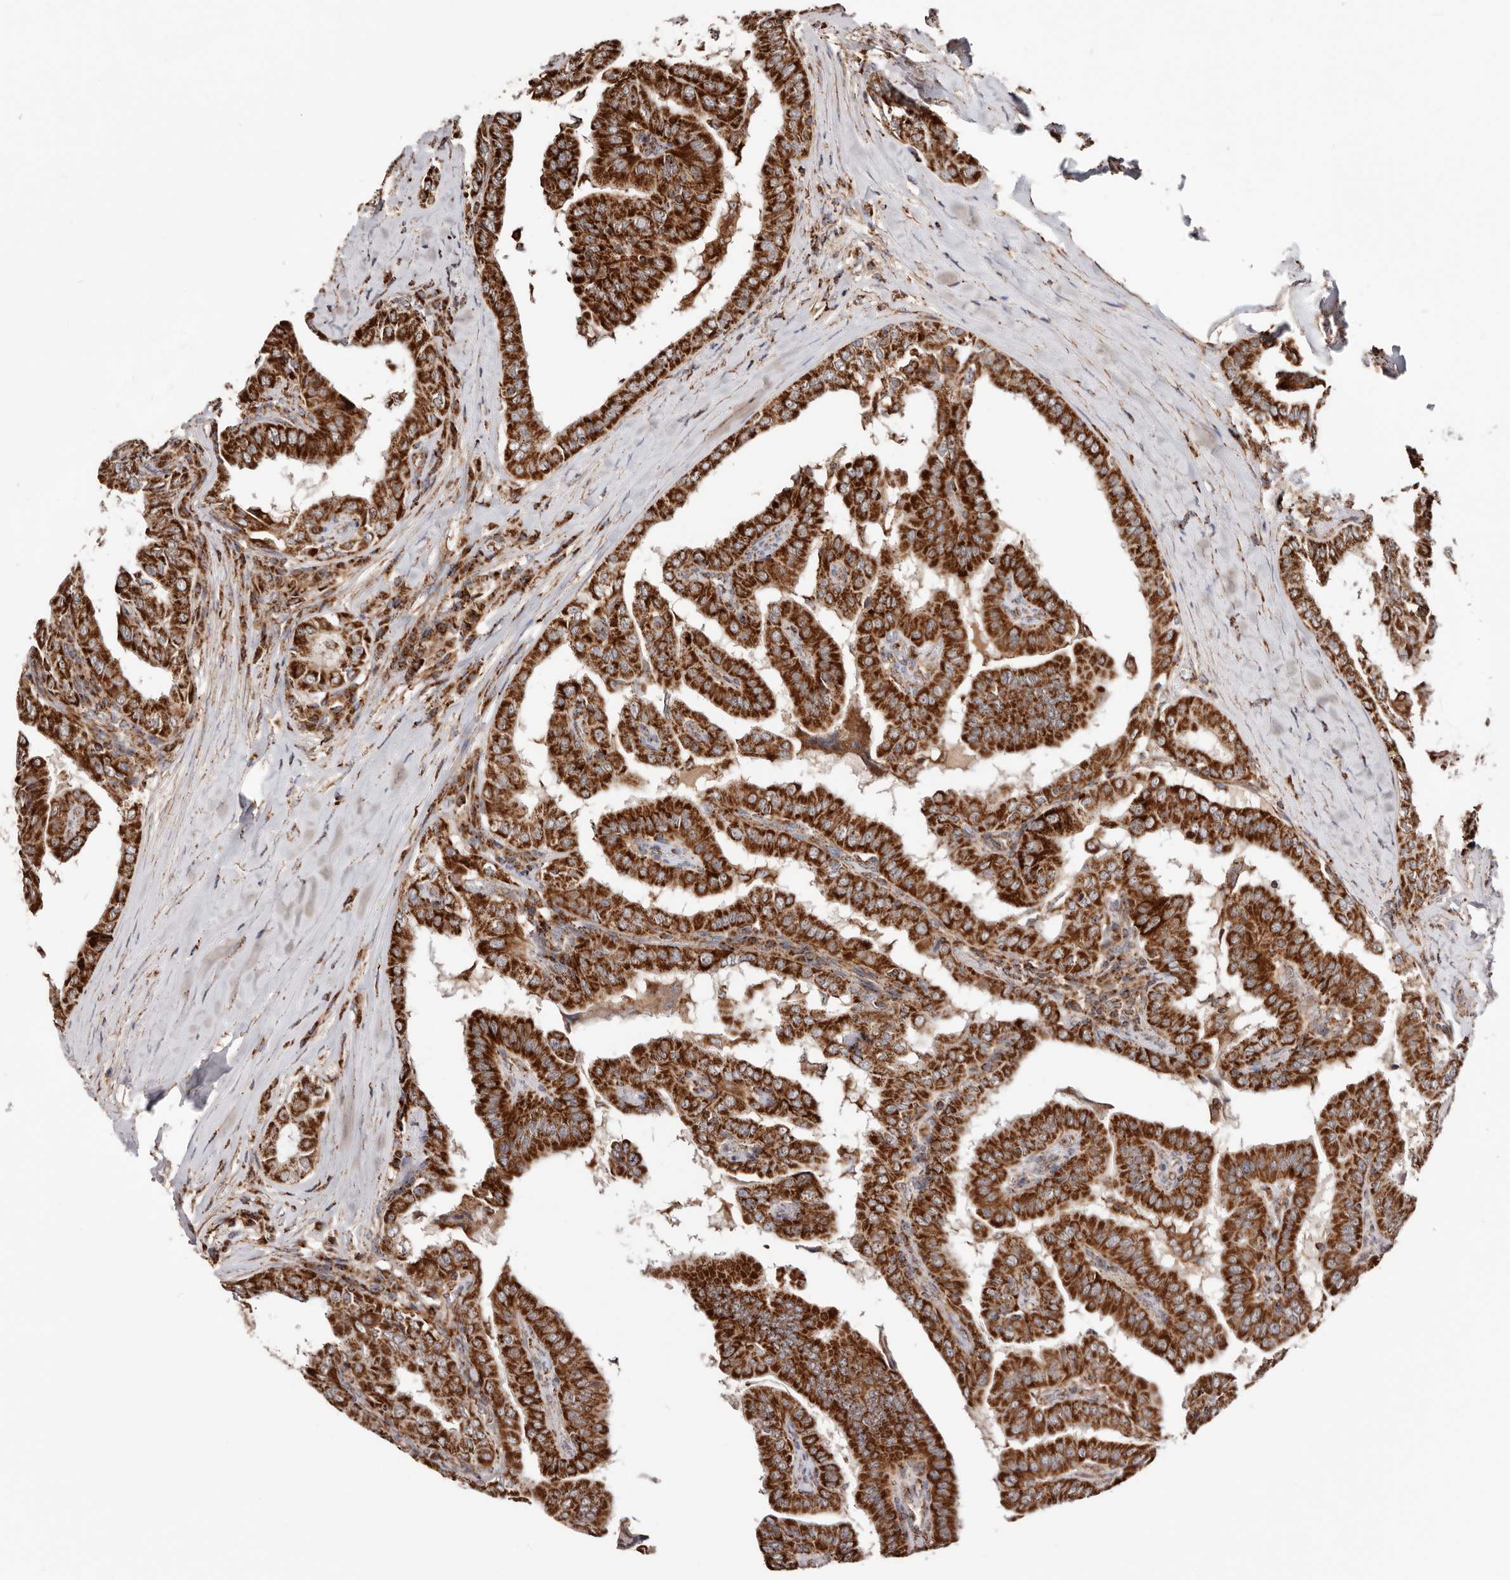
{"staining": {"intensity": "strong", "quantity": ">75%", "location": "cytoplasmic/membranous"}, "tissue": "thyroid cancer", "cell_type": "Tumor cells", "image_type": "cancer", "snomed": [{"axis": "morphology", "description": "Papillary adenocarcinoma, NOS"}, {"axis": "topography", "description": "Thyroid gland"}], "caption": "This micrograph displays thyroid cancer (papillary adenocarcinoma) stained with IHC to label a protein in brown. The cytoplasmic/membranous of tumor cells show strong positivity for the protein. Nuclei are counter-stained blue.", "gene": "PRKACB", "patient": {"sex": "male", "age": 33}}